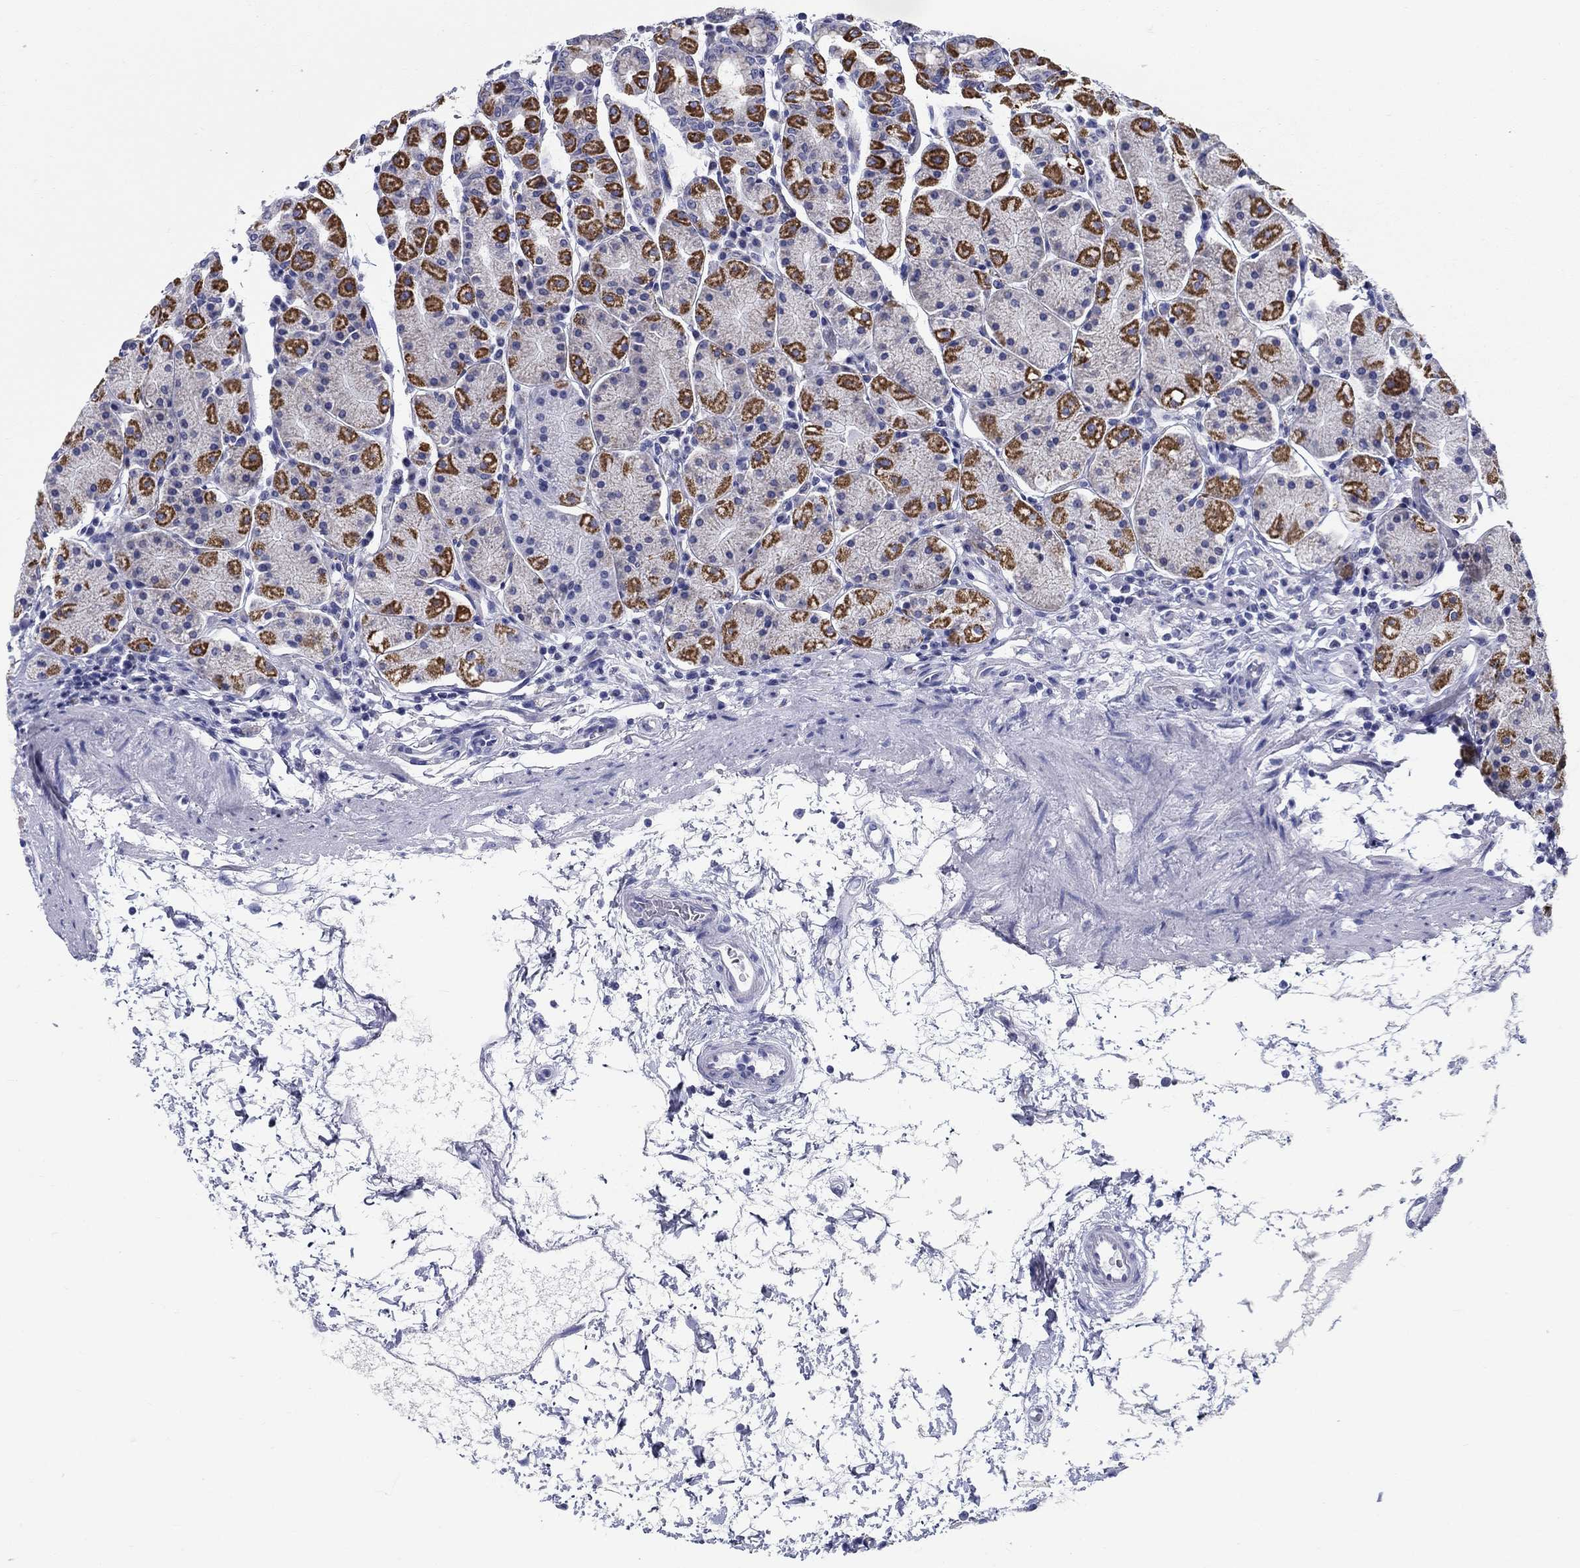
{"staining": {"intensity": "strong", "quantity": "25%-75%", "location": "cytoplasmic/membranous"}, "tissue": "stomach", "cell_type": "Glandular cells", "image_type": "normal", "snomed": [{"axis": "morphology", "description": "Normal tissue, NOS"}, {"axis": "topography", "description": "Stomach"}], "caption": "A micrograph showing strong cytoplasmic/membranous positivity in approximately 25%-75% of glandular cells in benign stomach, as visualized by brown immunohistochemical staining.", "gene": "UPB1", "patient": {"sex": "male", "age": 54}}